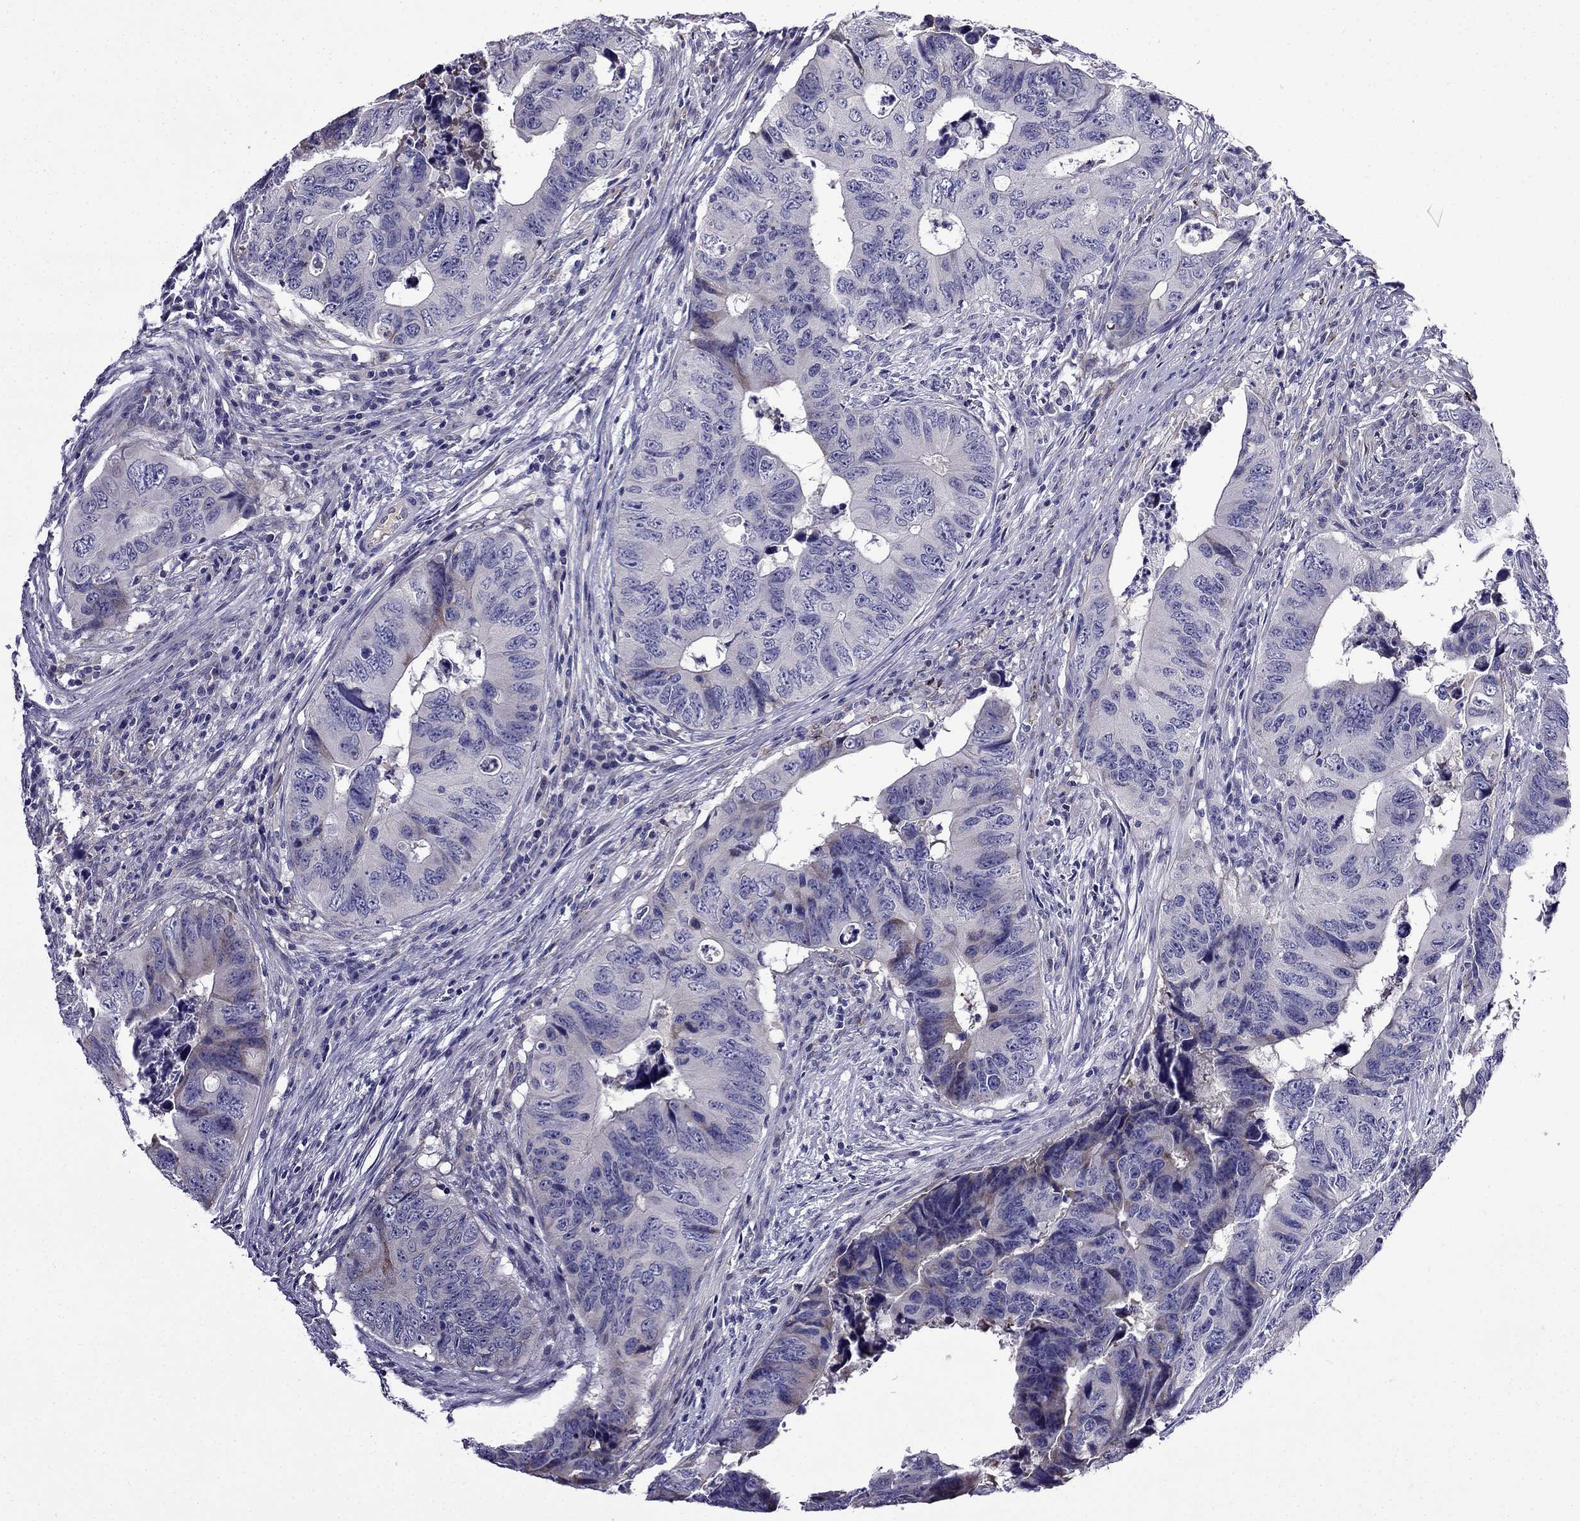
{"staining": {"intensity": "weak", "quantity": "<25%", "location": "cytoplasmic/membranous"}, "tissue": "colorectal cancer", "cell_type": "Tumor cells", "image_type": "cancer", "snomed": [{"axis": "morphology", "description": "Adenocarcinoma, NOS"}, {"axis": "topography", "description": "Colon"}], "caption": "High magnification brightfield microscopy of colorectal adenocarcinoma stained with DAB (3,3'-diaminobenzidine) (brown) and counterstained with hematoxylin (blue): tumor cells show no significant staining.", "gene": "PI16", "patient": {"sex": "female", "age": 82}}